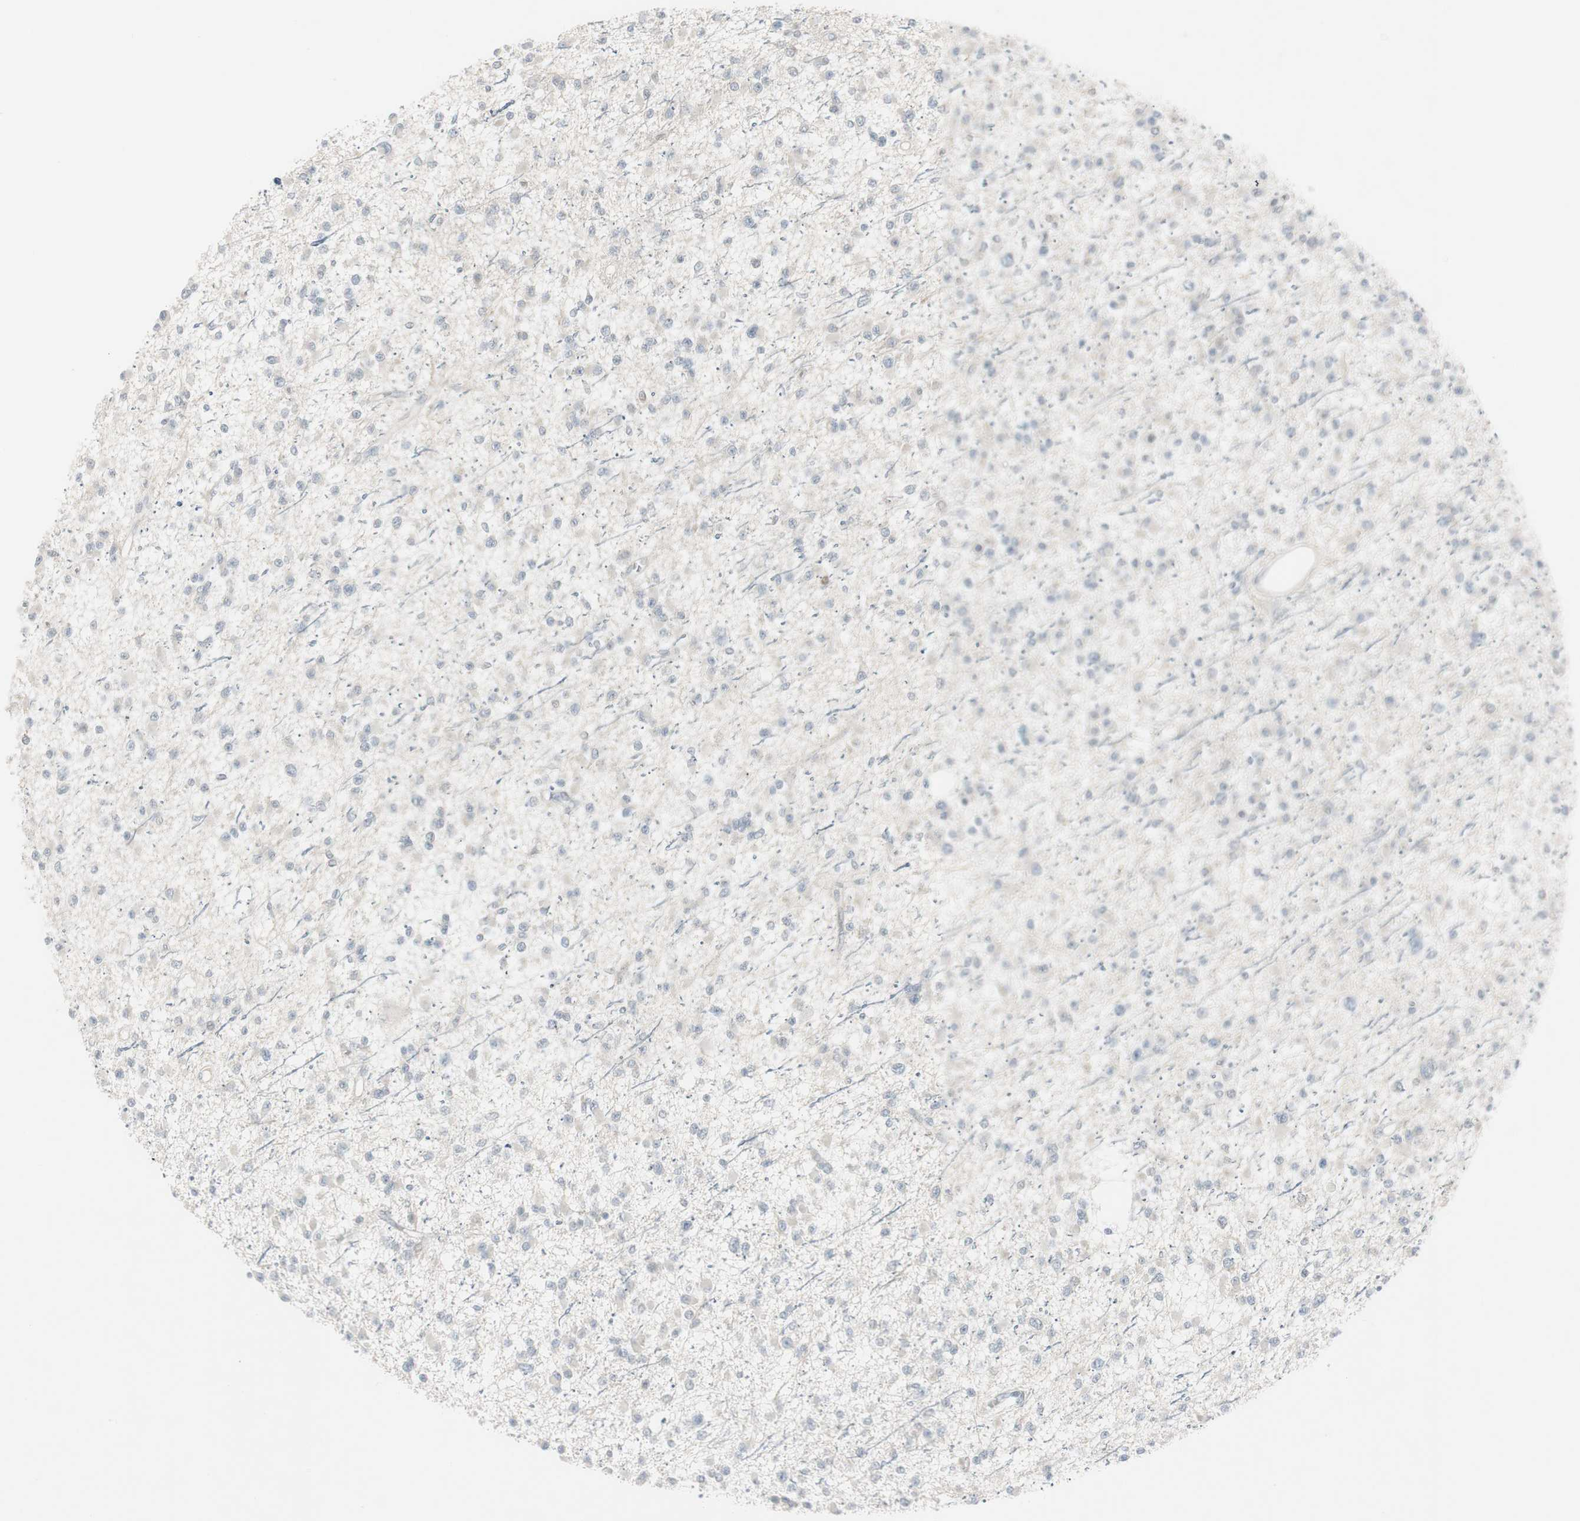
{"staining": {"intensity": "negative", "quantity": "none", "location": "none"}, "tissue": "glioma", "cell_type": "Tumor cells", "image_type": "cancer", "snomed": [{"axis": "morphology", "description": "Glioma, malignant, Low grade"}, {"axis": "topography", "description": "Brain"}], "caption": "Protein analysis of low-grade glioma (malignant) demonstrates no significant expression in tumor cells.", "gene": "MAP4K4", "patient": {"sex": "female", "age": 22}}